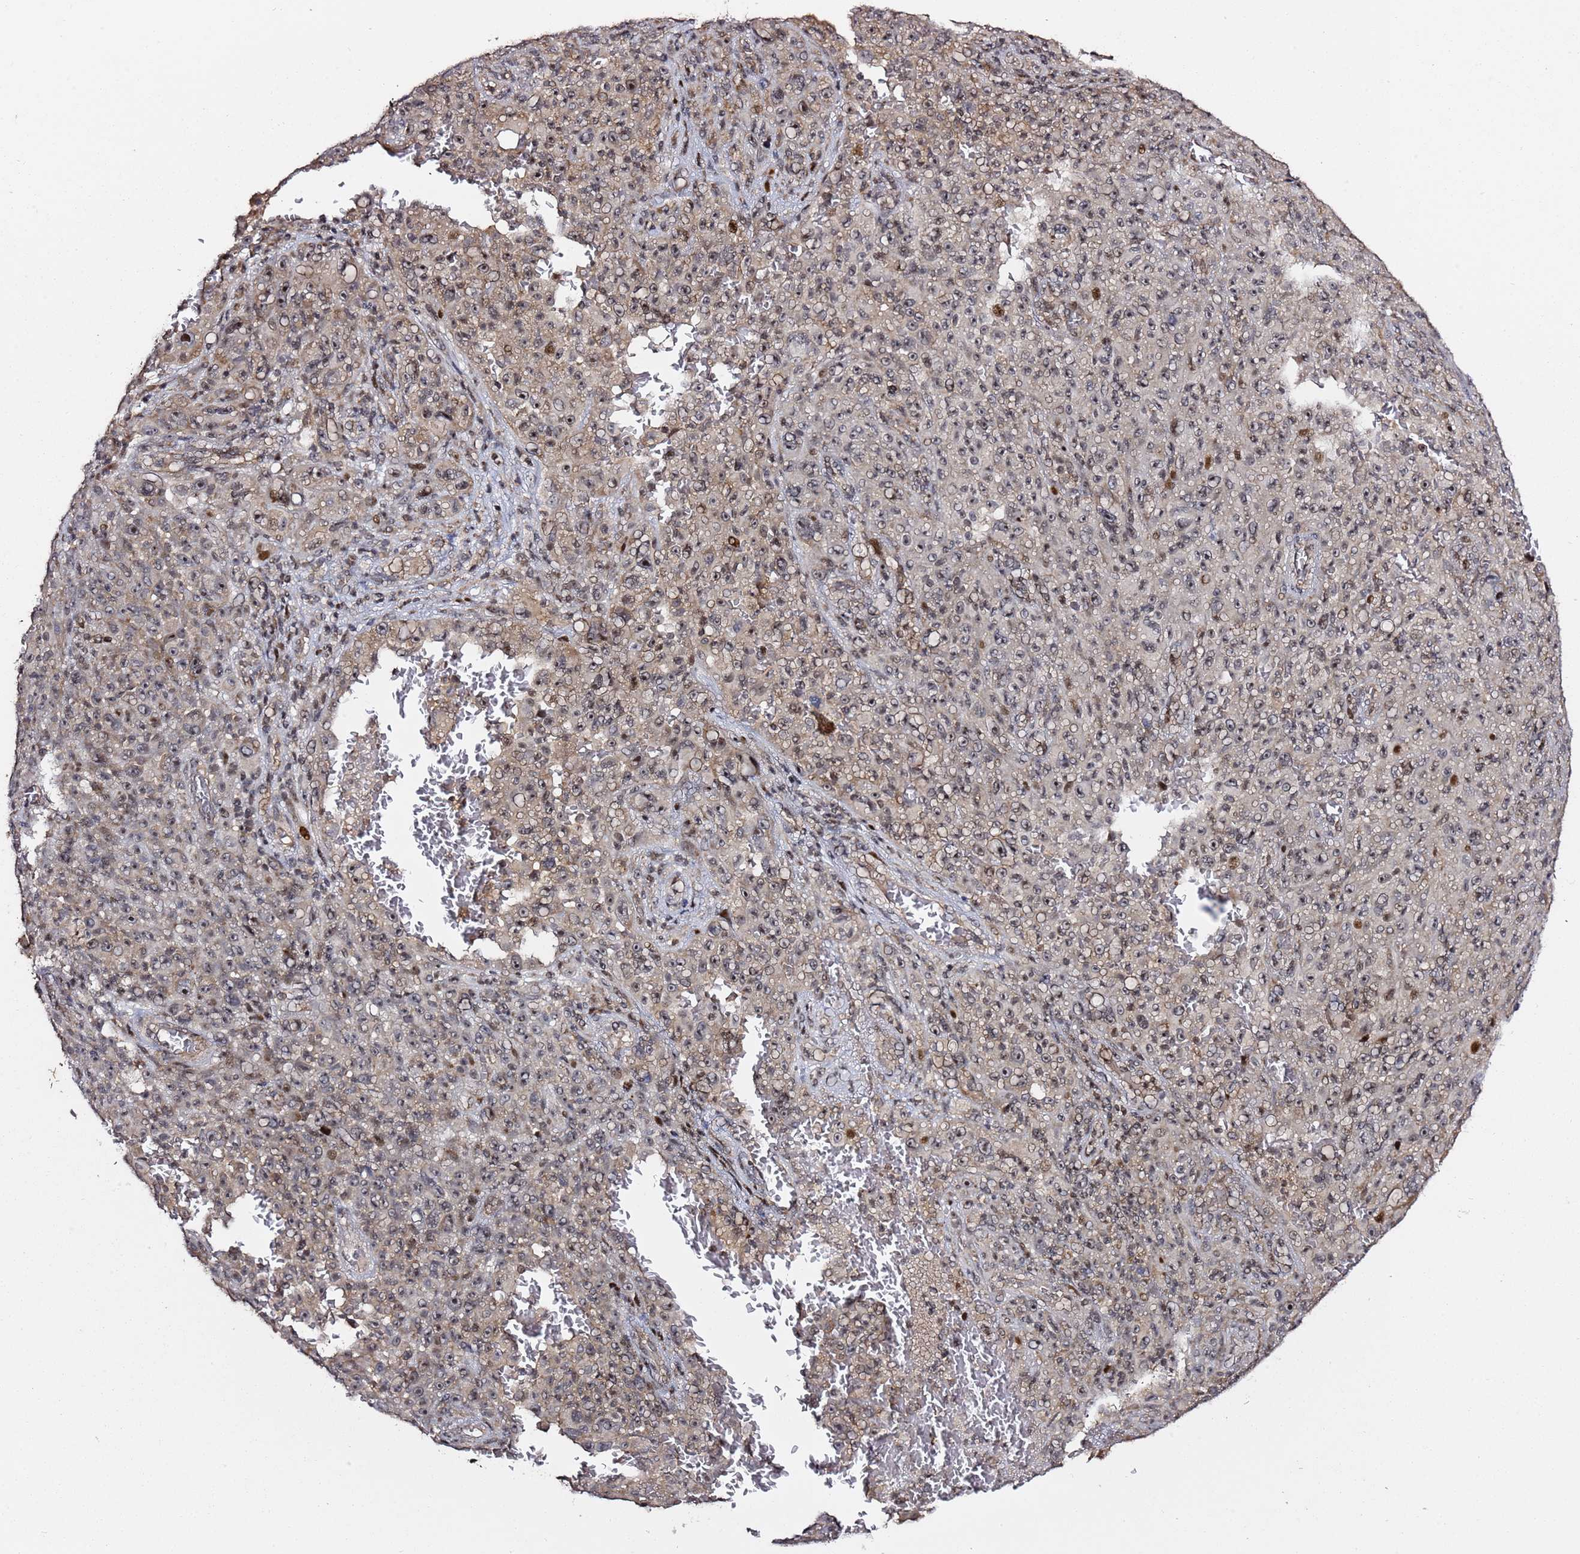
{"staining": {"intensity": "moderate", "quantity": "25%-75%", "location": "nuclear"}, "tissue": "melanoma", "cell_type": "Tumor cells", "image_type": "cancer", "snomed": [{"axis": "morphology", "description": "Malignant melanoma, NOS"}, {"axis": "topography", "description": "Skin"}], "caption": "Protein positivity by immunohistochemistry reveals moderate nuclear expression in approximately 25%-75% of tumor cells in melanoma.", "gene": "RCOR2", "patient": {"sex": "female", "age": 82}}